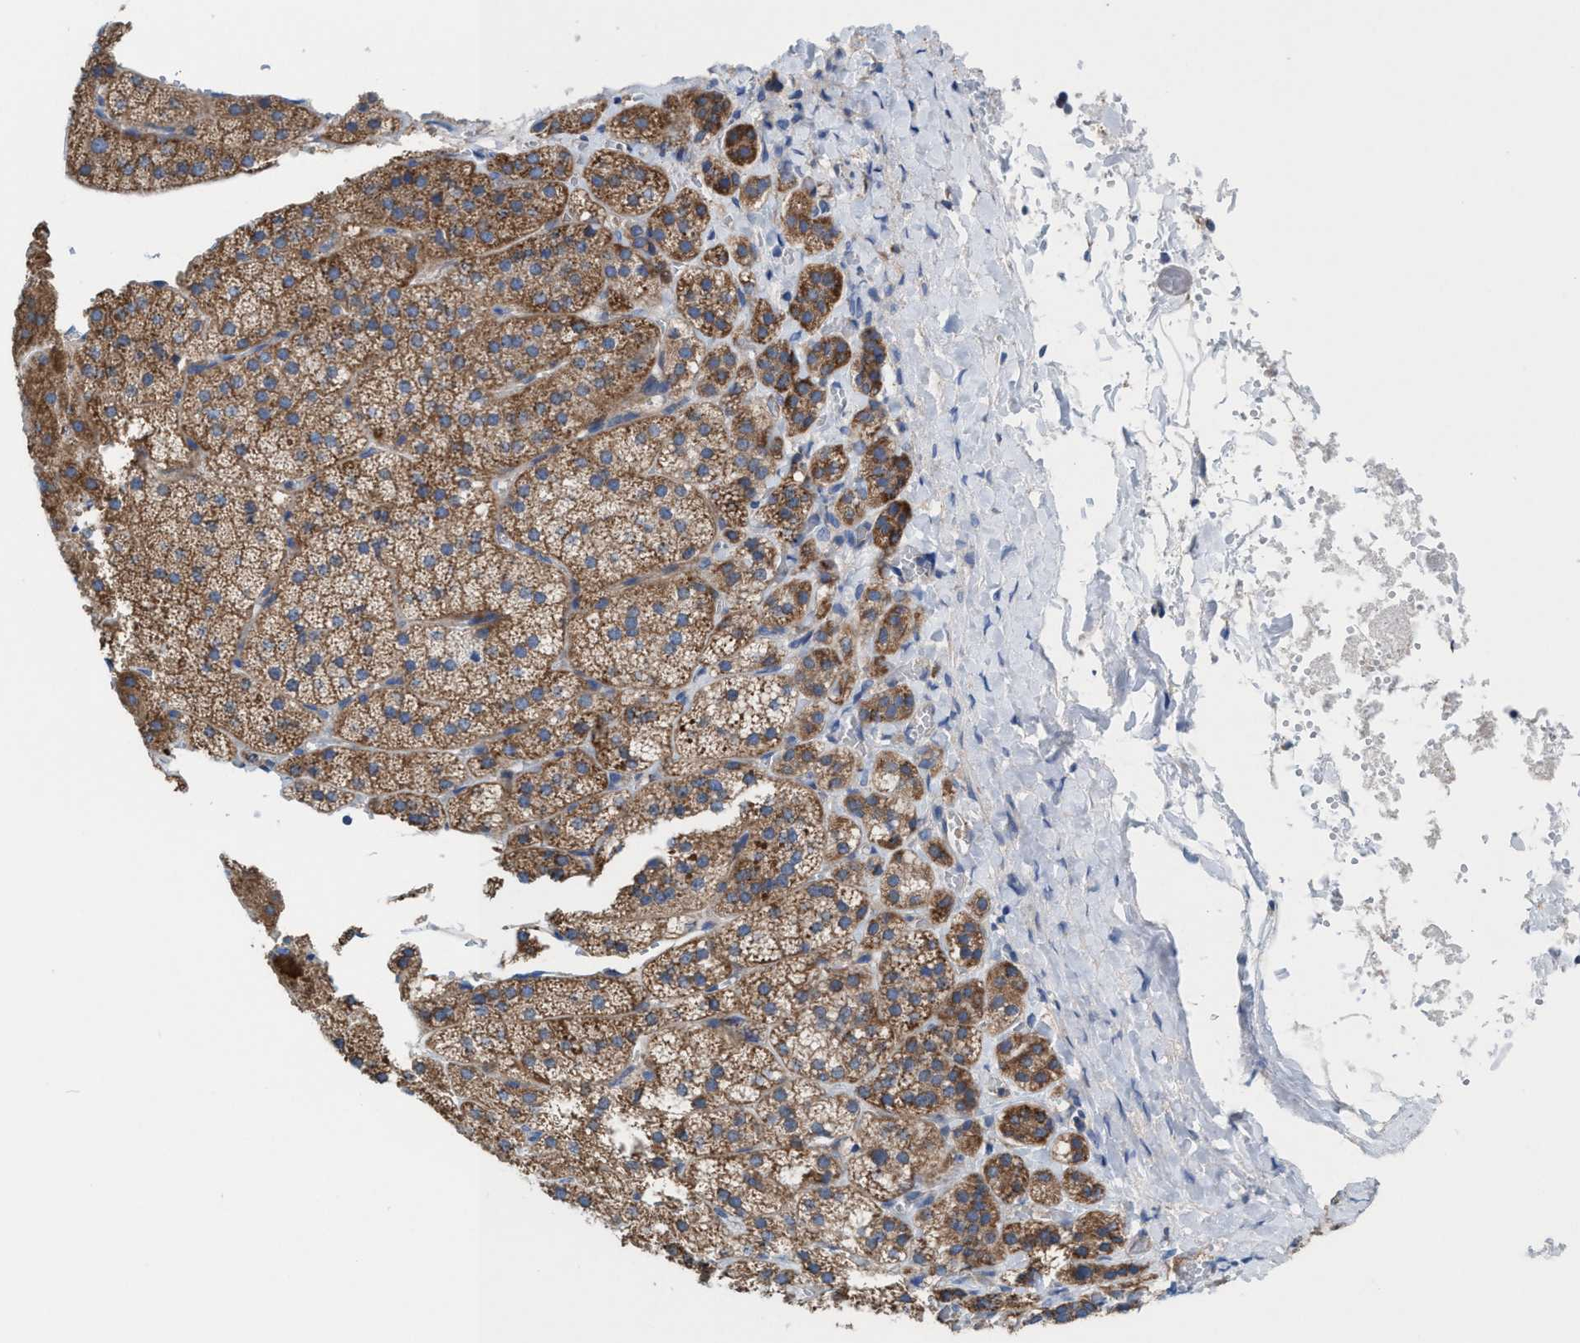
{"staining": {"intensity": "moderate", "quantity": ">75%", "location": "cytoplasmic/membranous"}, "tissue": "adrenal gland", "cell_type": "Glandular cells", "image_type": "normal", "snomed": [{"axis": "morphology", "description": "Normal tissue, NOS"}, {"axis": "topography", "description": "Adrenal gland"}], "caption": "This micrograph shows IHC staining of normal adrenal gland, with medium moderate cytoplasmic/membranous positivity in about >75% of glandular cells.", "gene": "MRM1", "patient": {"sex": "female", "age": 44}}